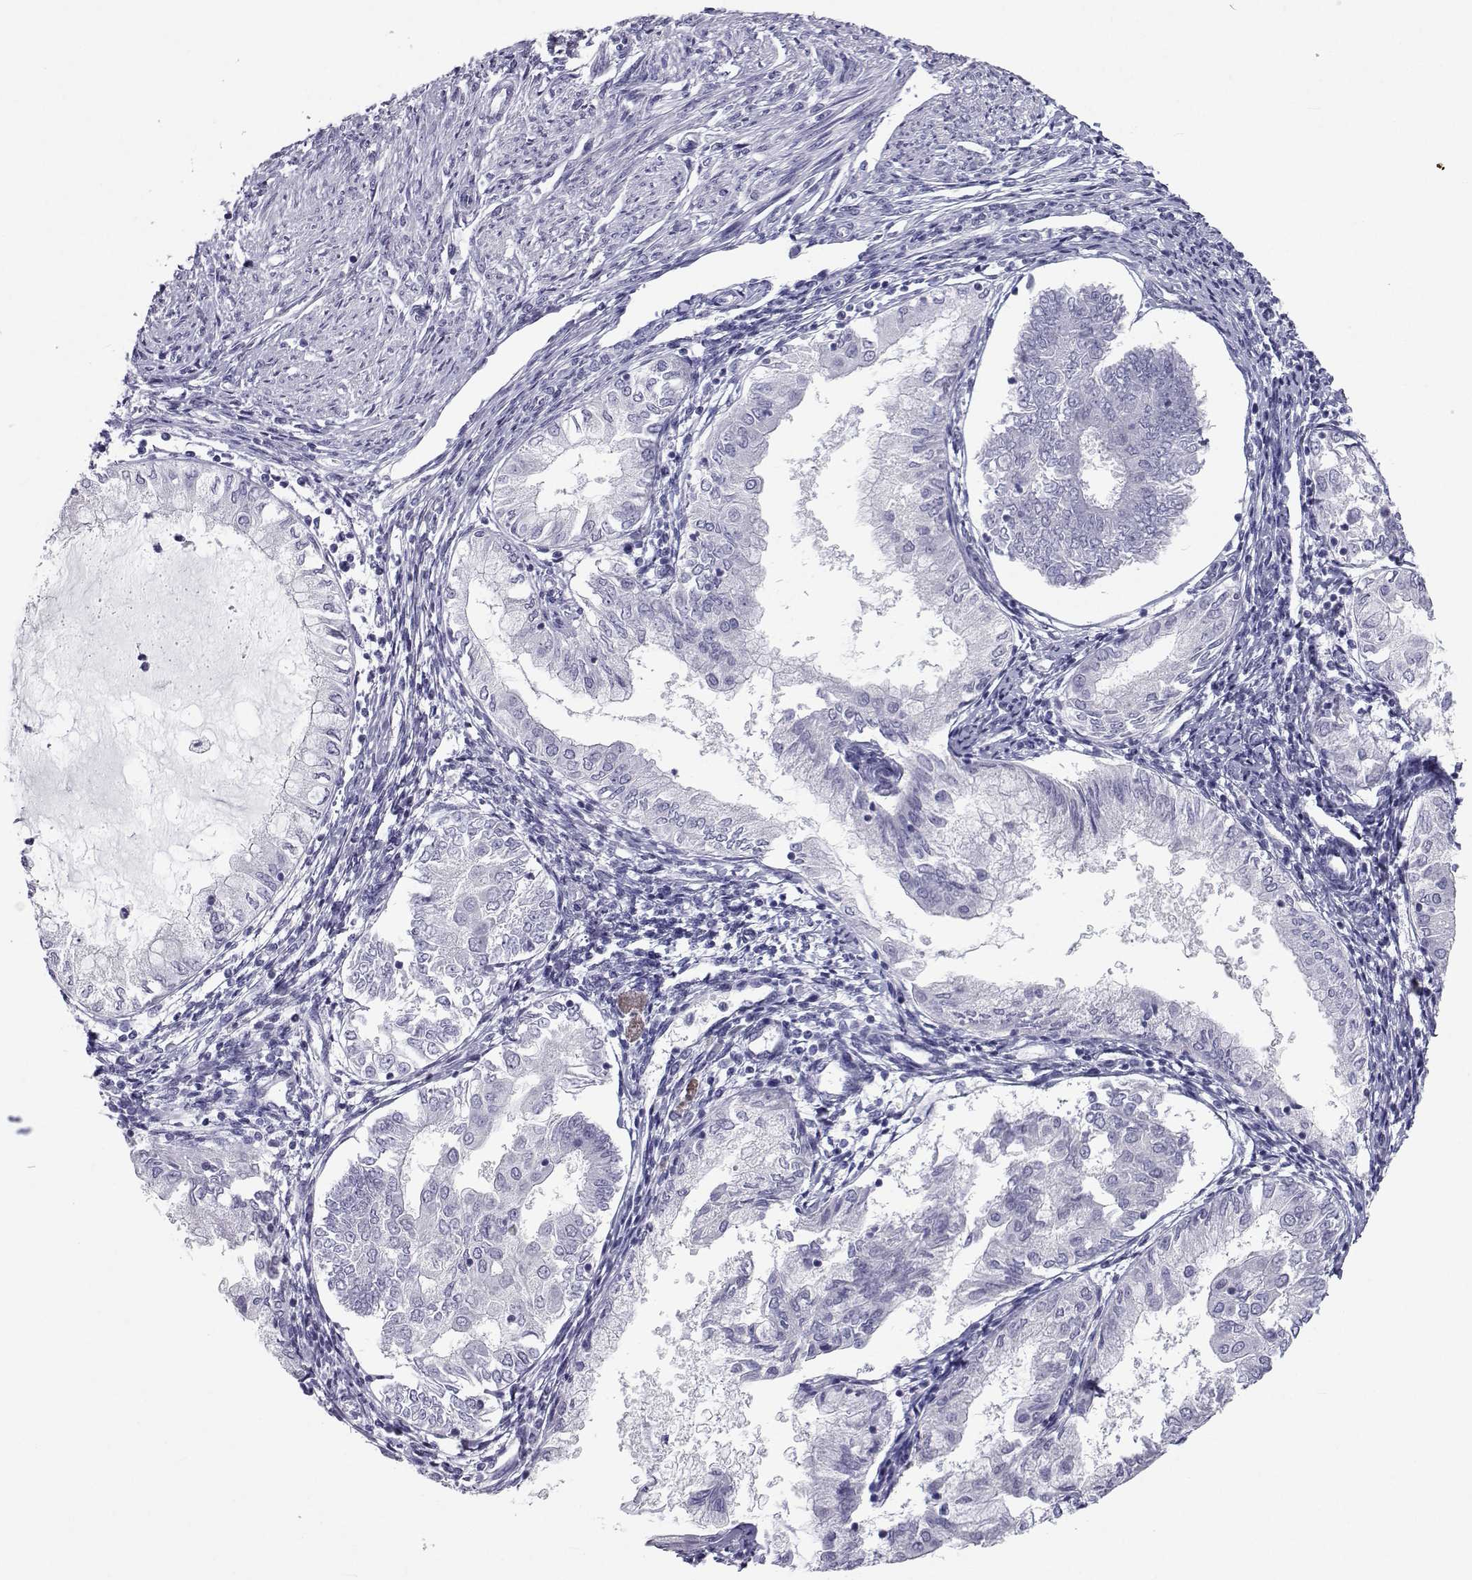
{"staining": {"intensity": "negative", "quantity": "none", "location": "none"}, "tissue": "endometrial cancer", "cell_type": "Tumor cells", "image_type": "cancer", "snomed": [{"axis": "morphology", "description": "Adenocarcinoma, NOS"}, {"axis": "topography", "description": "Endometrium"}], "caption": "Human endometrial cancer (adenocarcinoma) stained for a protein using IHC shows no positivity in tumor cells.", "gene": "PCSK1N", "patient": {"sex": "female", "age": 68}}